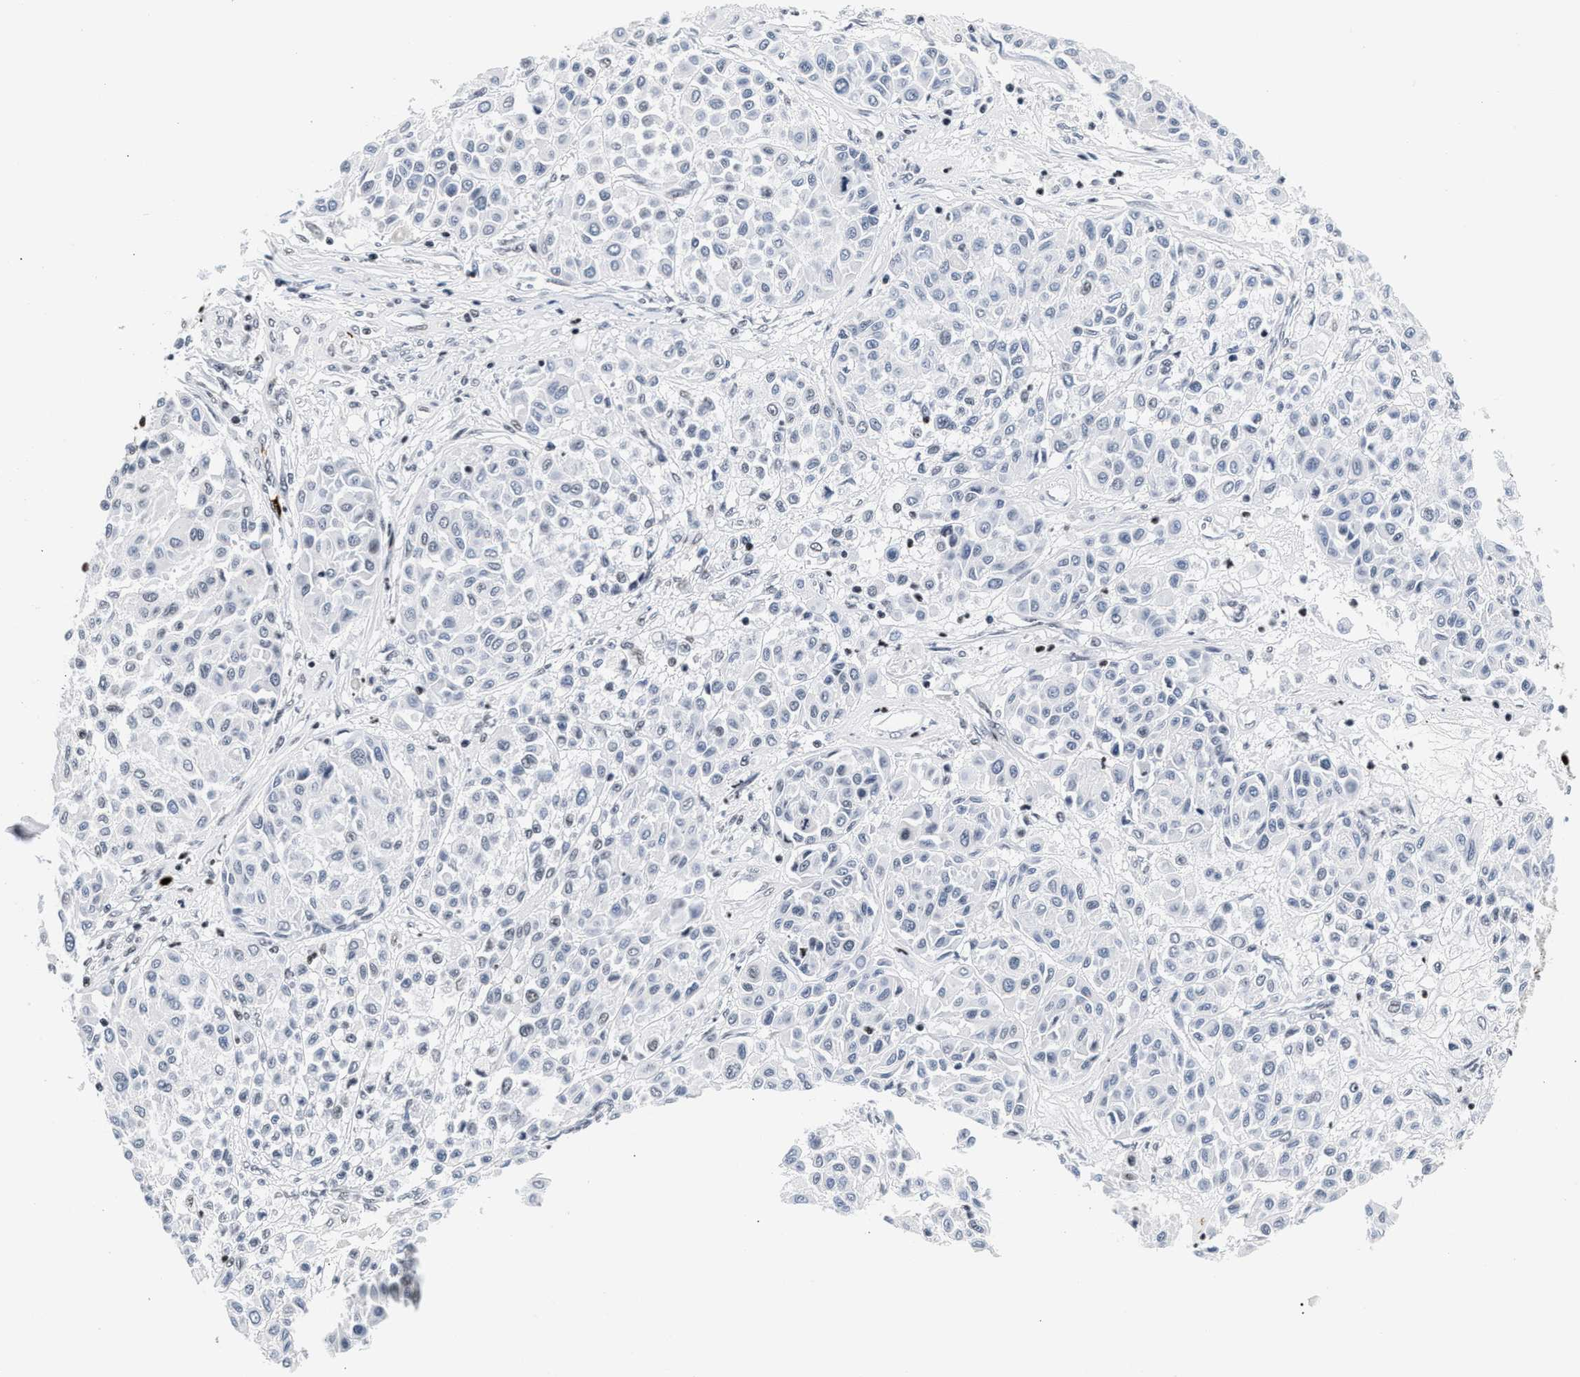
{"staining": {"intensity": "weak", "quantity": "<25%", "location": "nuclear"}, "tissue": "melanoma", "cell_type": "Tumor cells", "image_type": "cancer", "snomed": [{"axis": "morphology", "description": "Malignant melanoma, Metastatic site"}, {"axis": "topography", "description": "Soft tissue"}], "caption": "High magnification brightfield microscopy of melanoma stained with DAB (brown) and counterstained with hematoxylin (blue): tumor cells show no significant positivity. (Stains: DAB (3,3'-diaminobenzidine) immunohistochemistry with hematoxylin counter stain, Microscopy: brightfield microscopy at high magnification).", "gene": "RAD21", "patient": {"sex": "male", "age": 41}}